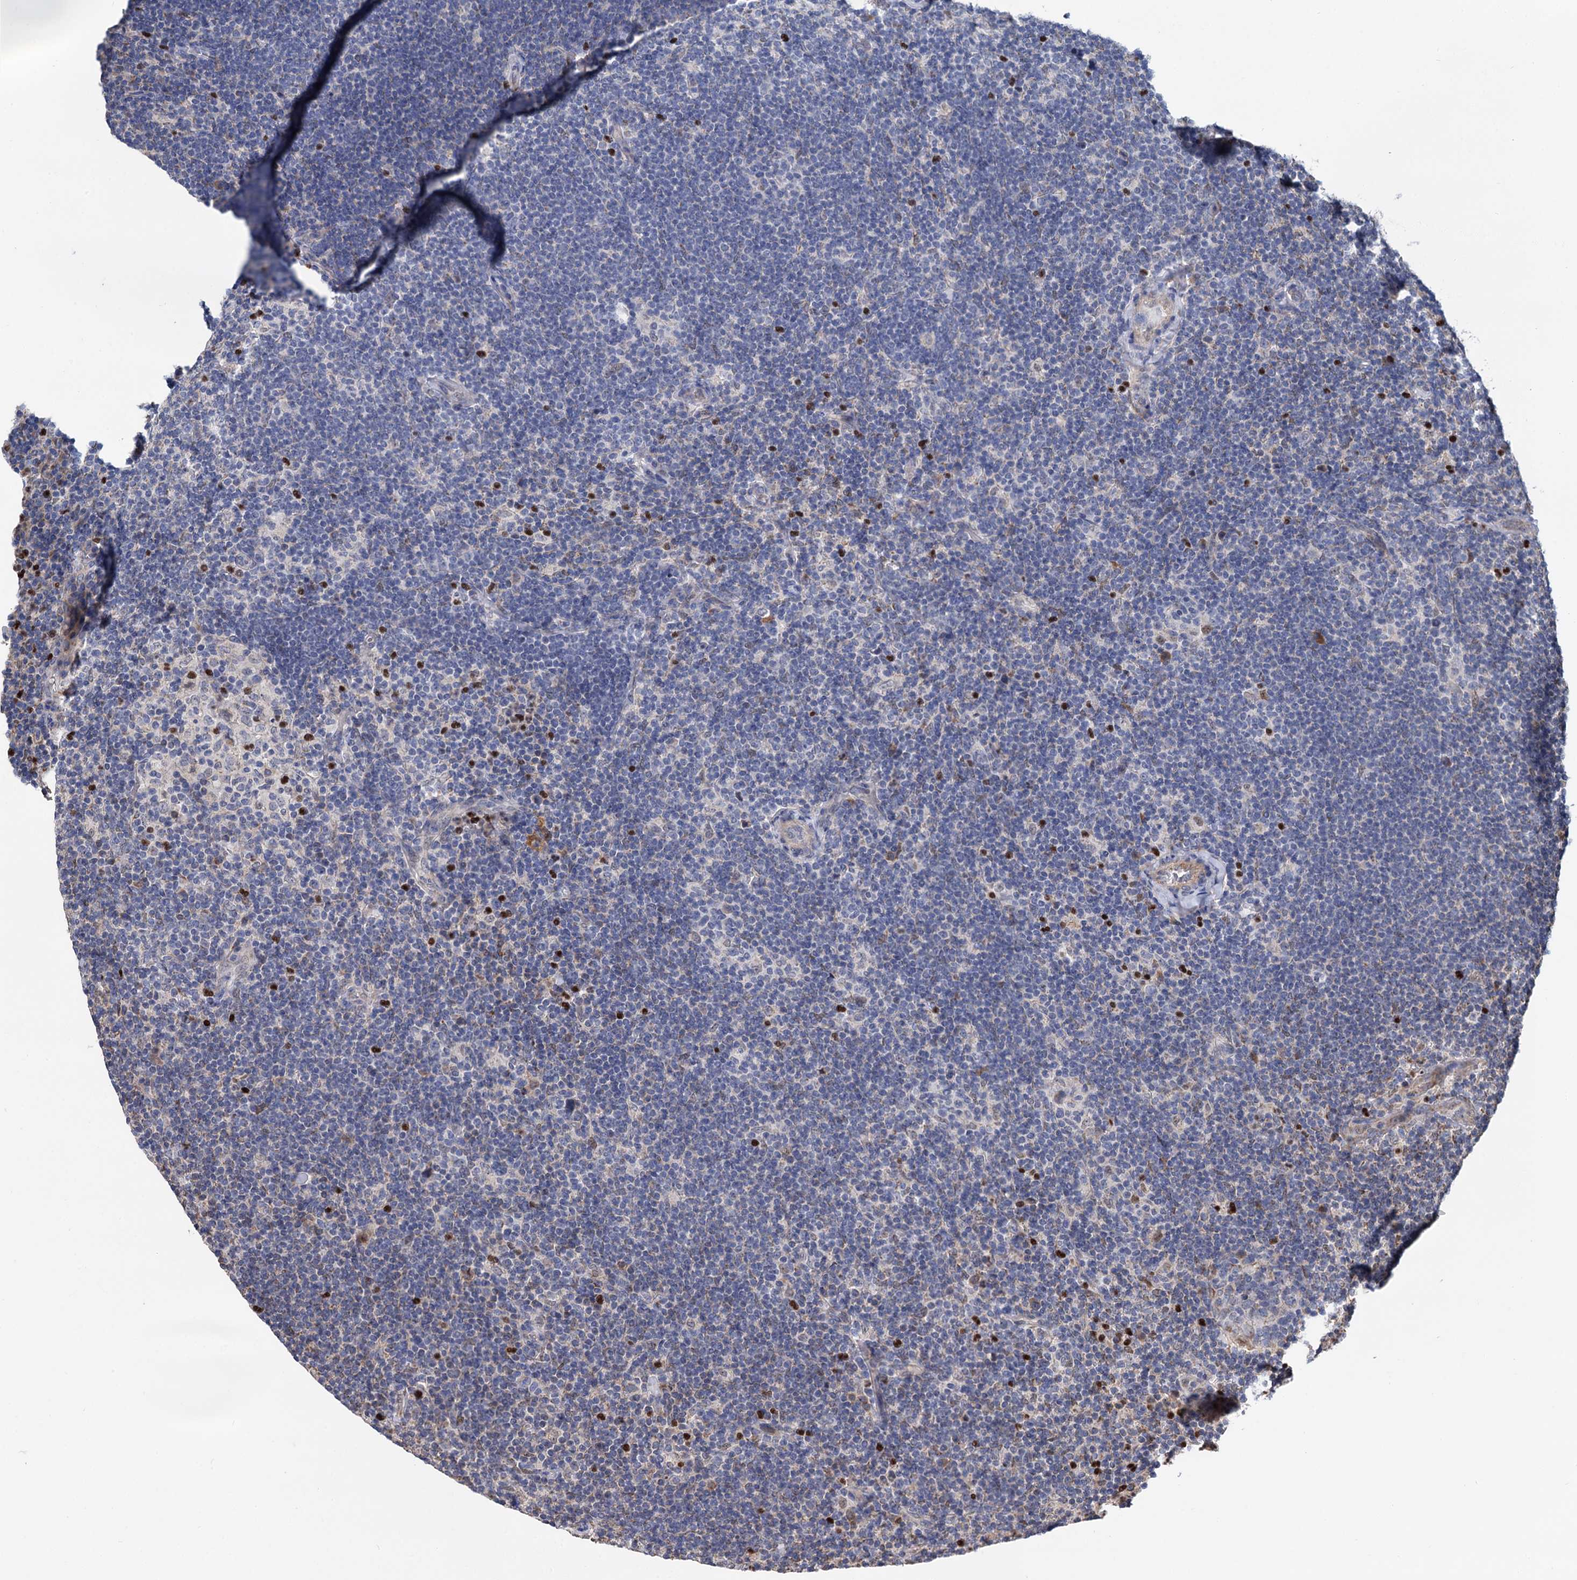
{"staining": {"intensity": "negative", "quantity": "none", "location": "none"}, "tissue": "lymphoma", "cell_type": "Tumor cells", "image_type": "cancer", "snomed": [{"axis": "morphology", "description": "Hodgkin's disease, NOS"}, {"axis": "topography", "description": "Lymph node"}], "caption": "Tumor cells show no significant protein expression in Hodgkin's disease.", "gene": "ALKBH7", "patient": {"sex": "female", "age": 57}}